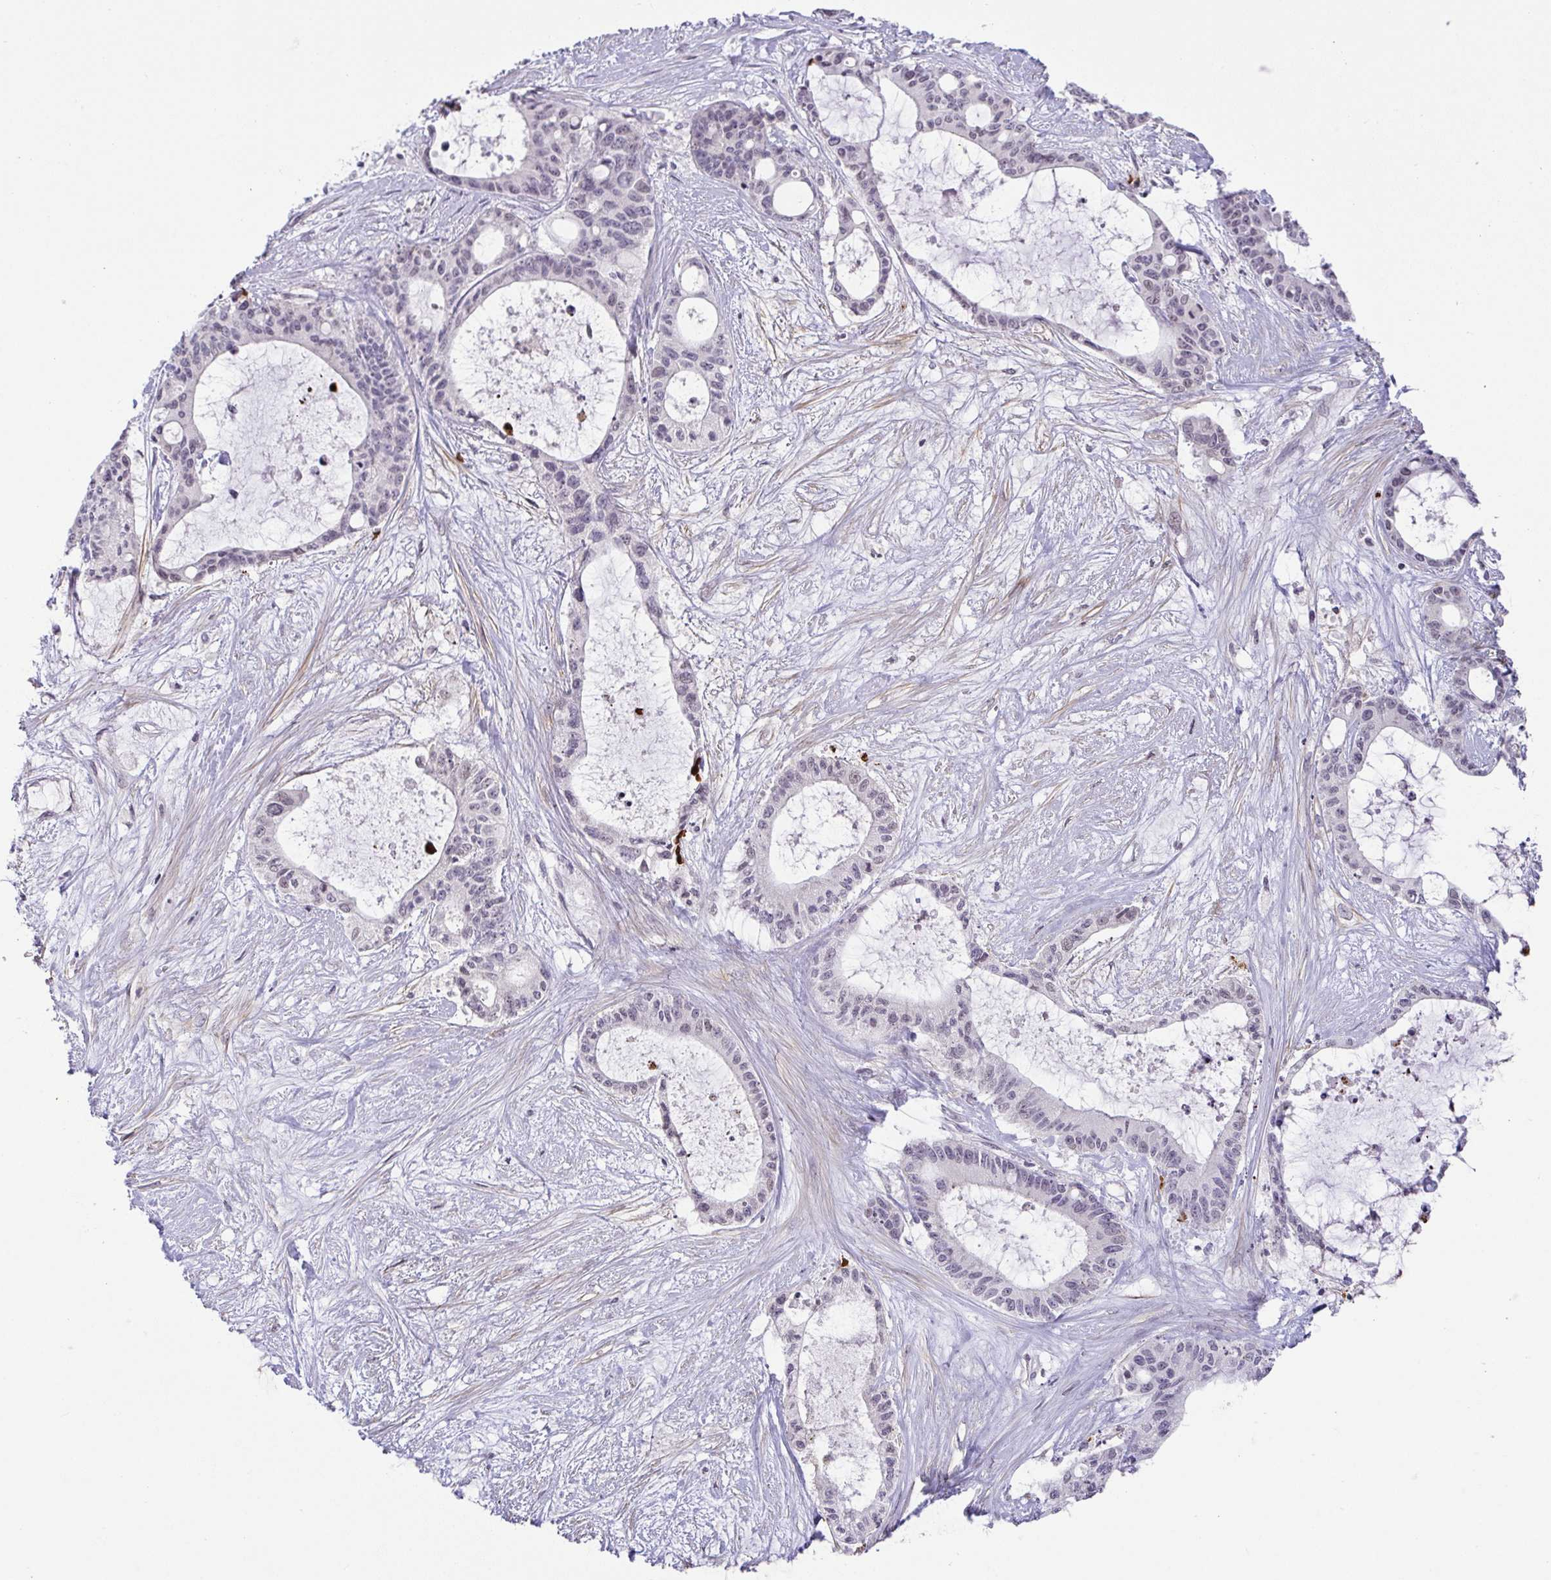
{"staining": {"intensity": "negative", "quantity": "none", "location": "none"}, "tissue": "liver cancer", "cell_type": "Tumor cells", "image_type": "cancer", "snomed": [{"axis": "morphology", "description": "Normal tissue, NOS"}, {"axis": "morphology", "description": "Cholangiocarcinoma"}, {"axis": "topography", "description": "Liver"}, {"axis": "topography", "description": "Peripheral nerve tissue"}], "caption": "The immunohistochemistry photomicrograph has no significant positivity in tumor cells of liver cancer tissue.", "gene": "CACNA1S", "patient": {"sex": "female", "age": 73}}